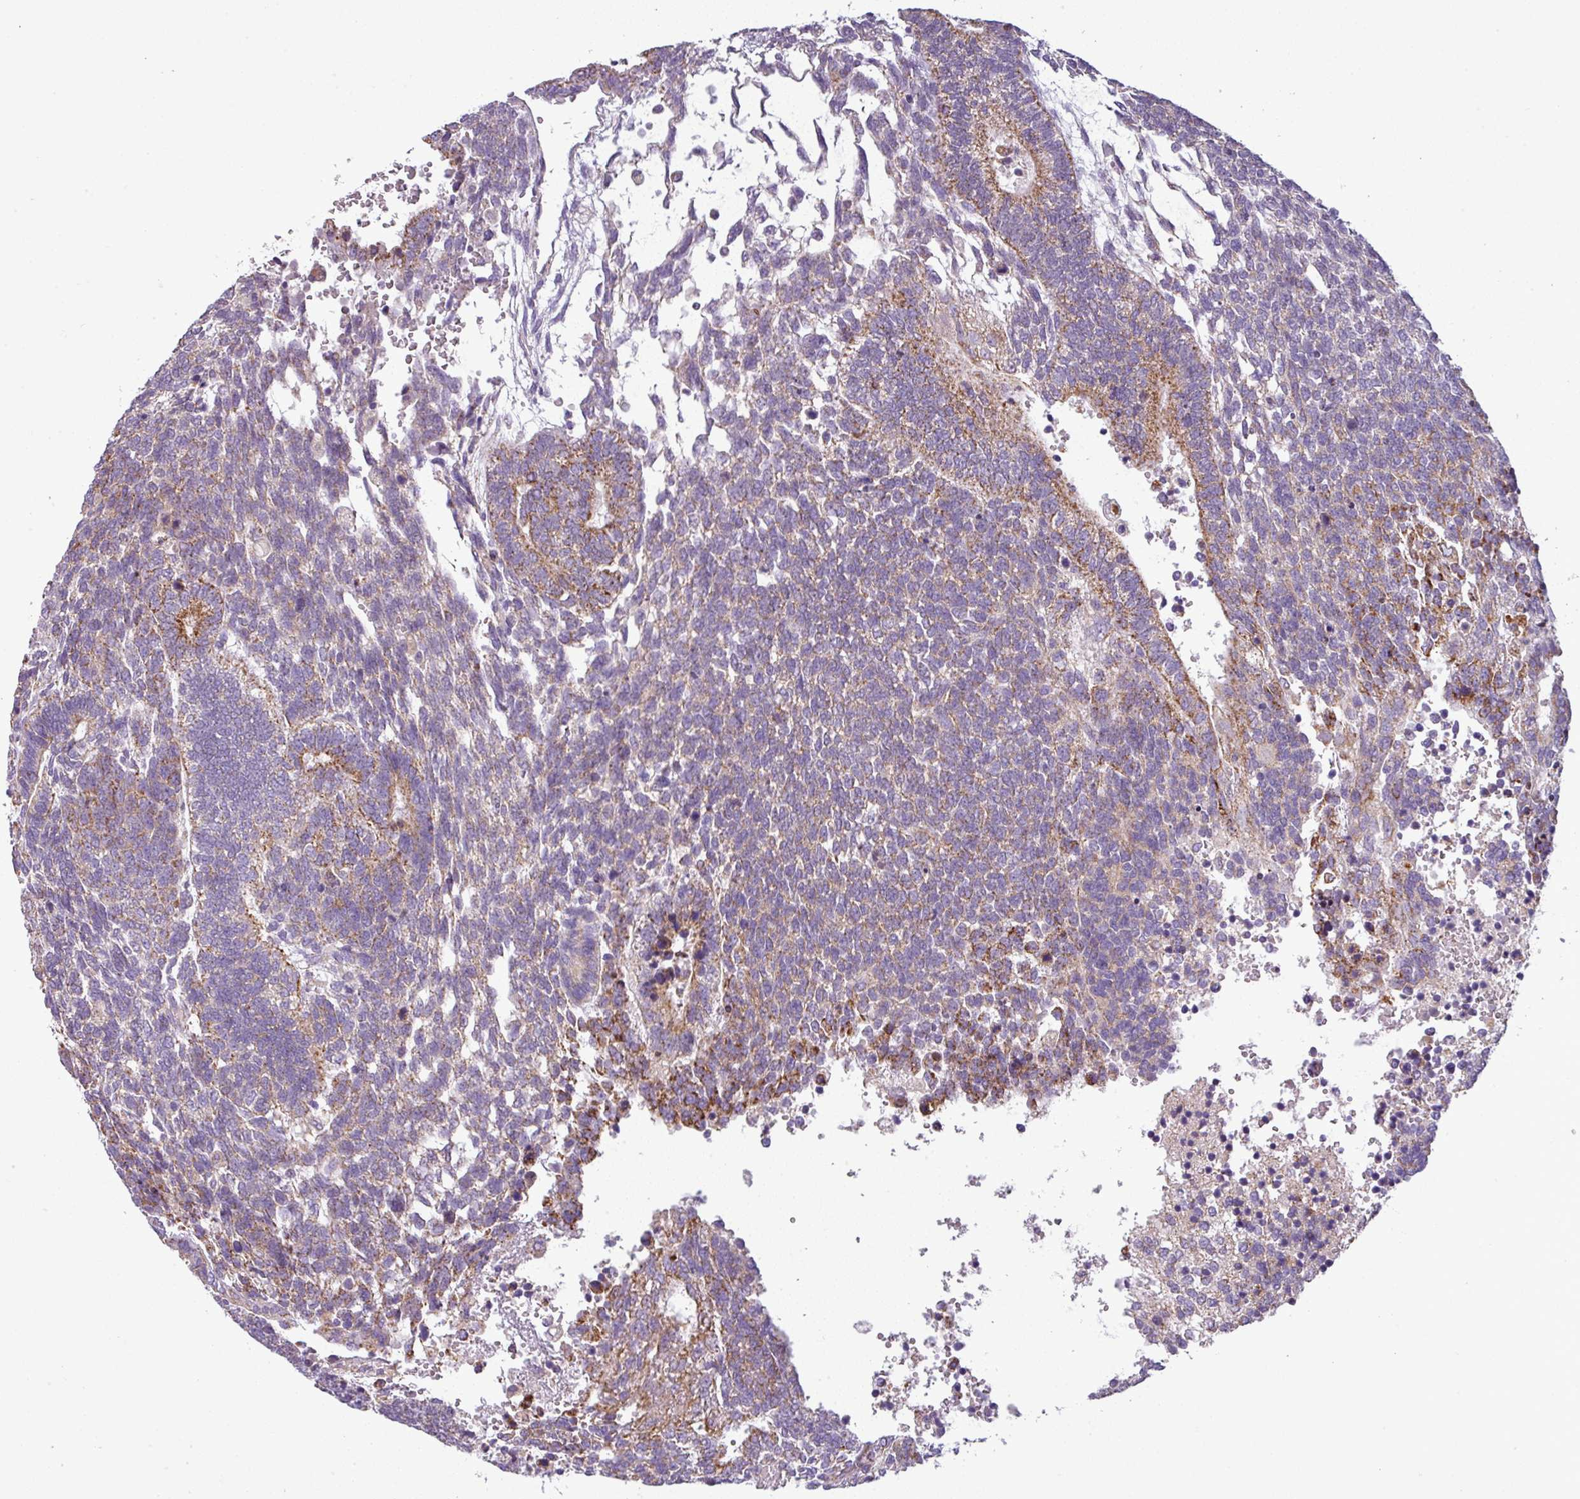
{"staining": {"intensity": "moderate", "quantity": "25%-75%", "location": "cytoplasmic/membranous"}, "tissue": "testis cancer", "cell_type": "Tumor cells", "image_type": "cancer", "snomed": [{"axis": "morphology", "description": "Carcinoma, Embryonal, NOS"}, {"axis": "topography", "description": "Testis"}], "caption": "Moderate cytoplasmic/membranous protein positivity is seen in approximately 25%-75% of tumor cells in embryonal carcinoma (testis). The staining was performed using DAB (3,3'-diaminobenzidine) to visualize the protein expression in brown, while the nuclei were stained in blue with hematoxylin (Magnification: 20x).", "gene": "PNMA6A", "patient": {"sex": "male", "age": 23}}